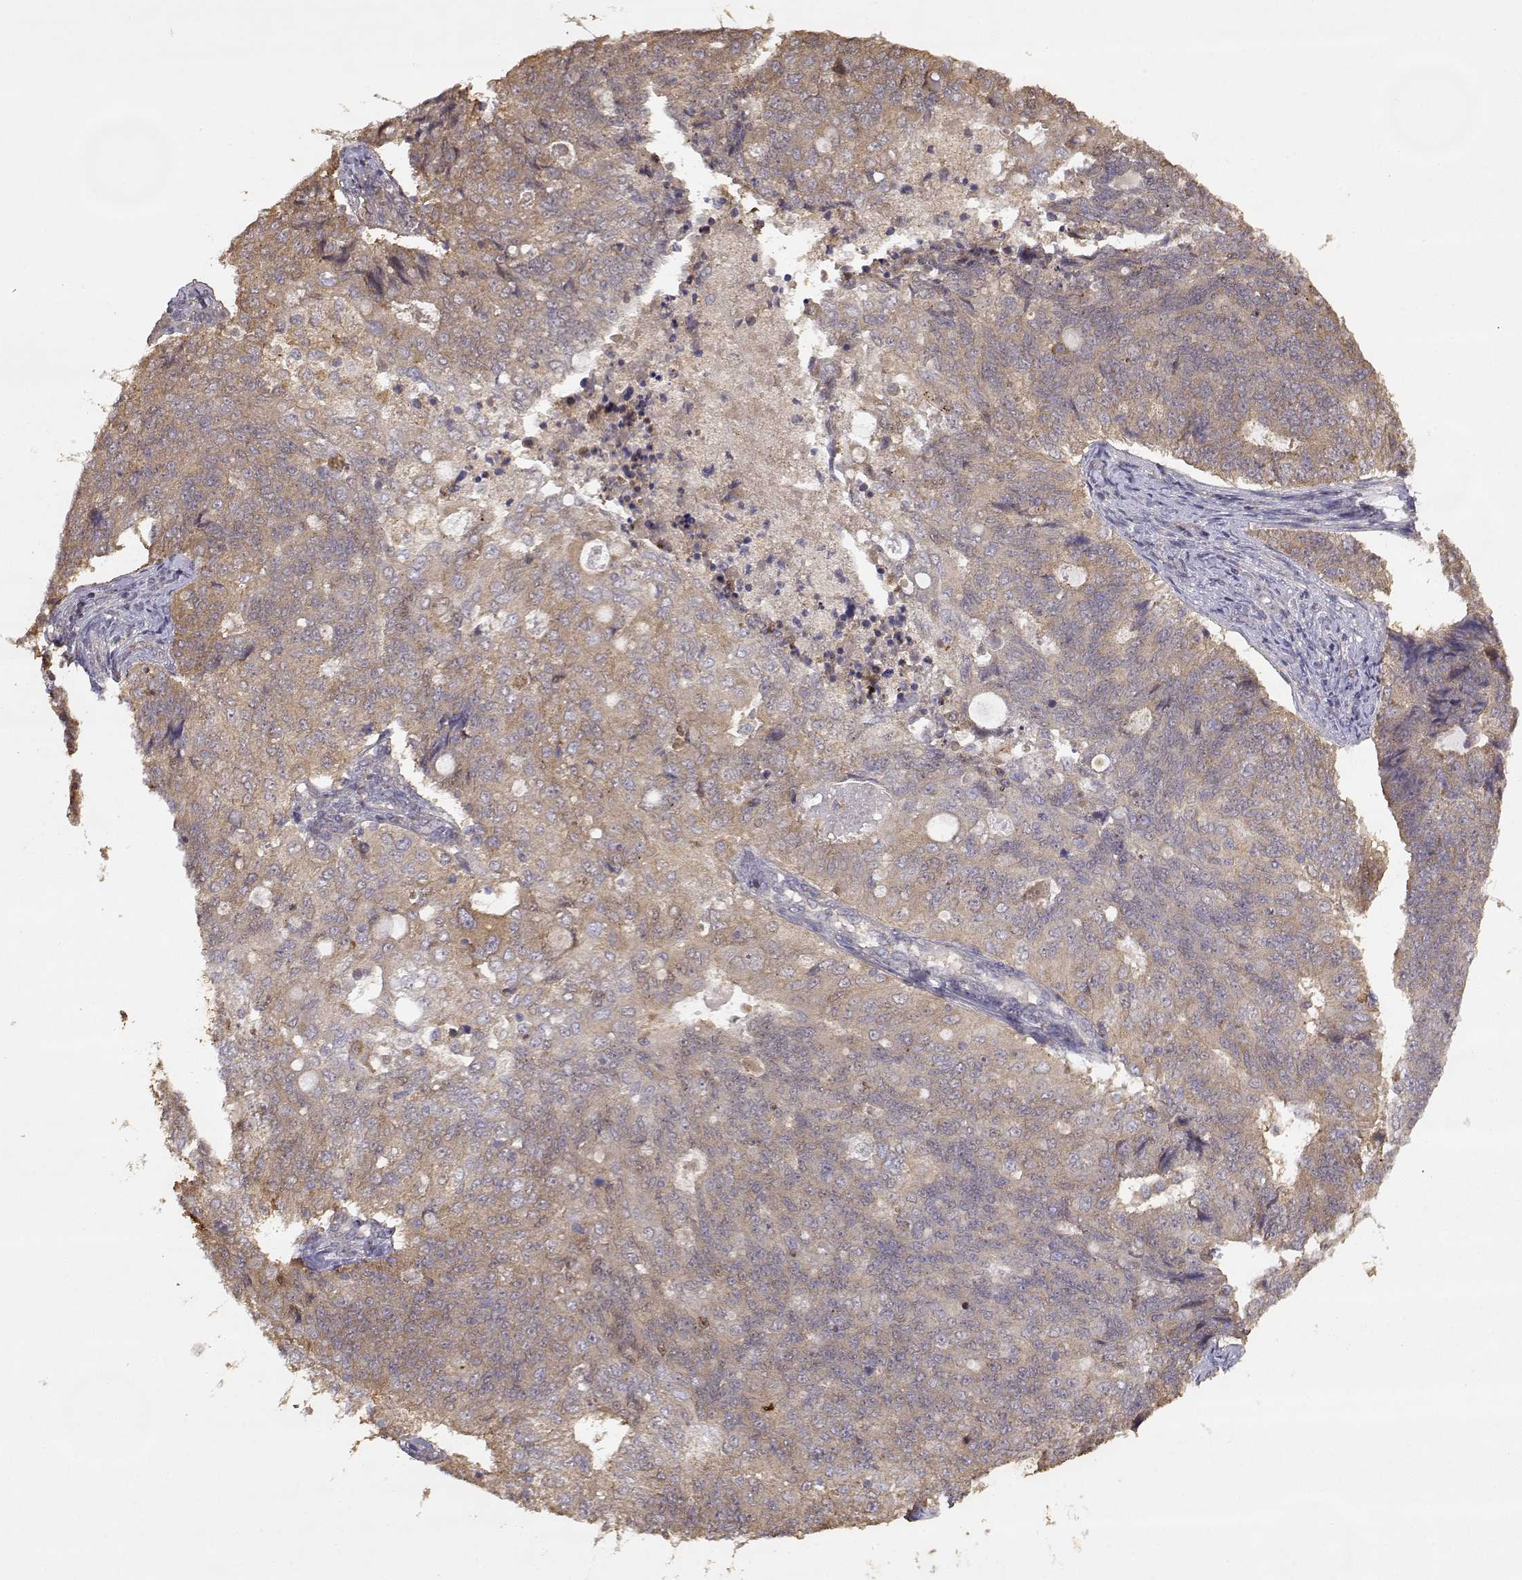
{"staining": {"intensity": "weak", "quantity": ">75%", "location": "cytoplasmic/membranous"}, "tissue": "endometrial cancer", "cell_type": "Tumor cells", "image_type": "cancer", "snomed": [{"axis": "morphology", "description": "Adenocarcinoma, NOS"}, {"axis": "topography", "description": "Endometrium"}], "caption": "Weak cytoplasmic/membranous positivity for a protein is identified in about >75% of tumor cells of endometrial cancer (adenocarcinoma) using IHC.", "gene": "CRIM1", "patient": {"sex": "female", "age": 43}}